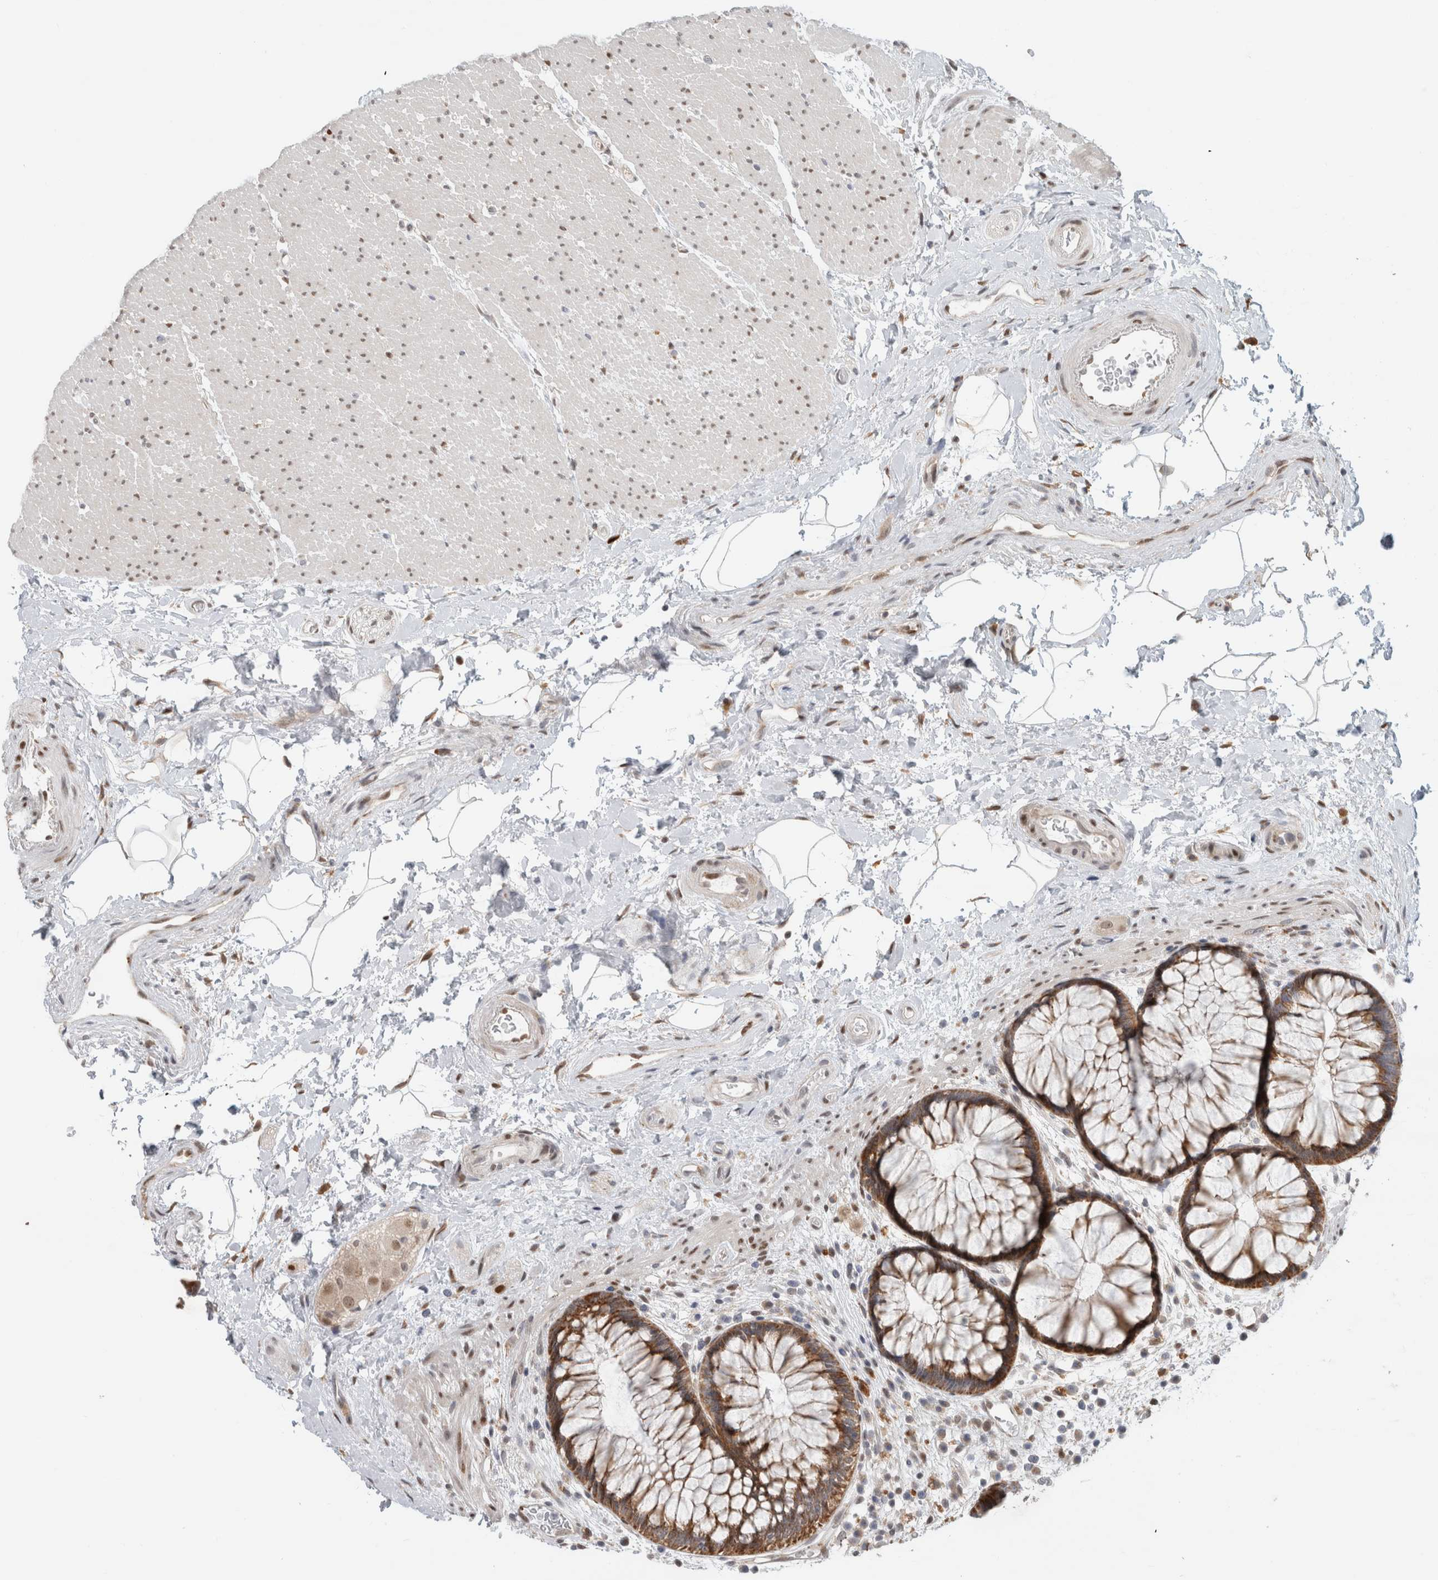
{"staining": {"intensity": "moderate", "quantity": ">75%", "location": "cytoplasmic/membranous"}, "tissue": "rectum", "cell_type": "Glandular cells", "image_type": "normal", "snomed": [{"axis": "morphology", "description": "Normal tissue, NOS"}, {"axis": "topography", "description": "Rectum"}], "caption": "Protein expression by IHC reveals moderate cytoplasmic/membranous positivity in about >75% of glandular cells in normal rectum.", "gene": "NAB2", "patient": {"sex": "male", "age": 51}}